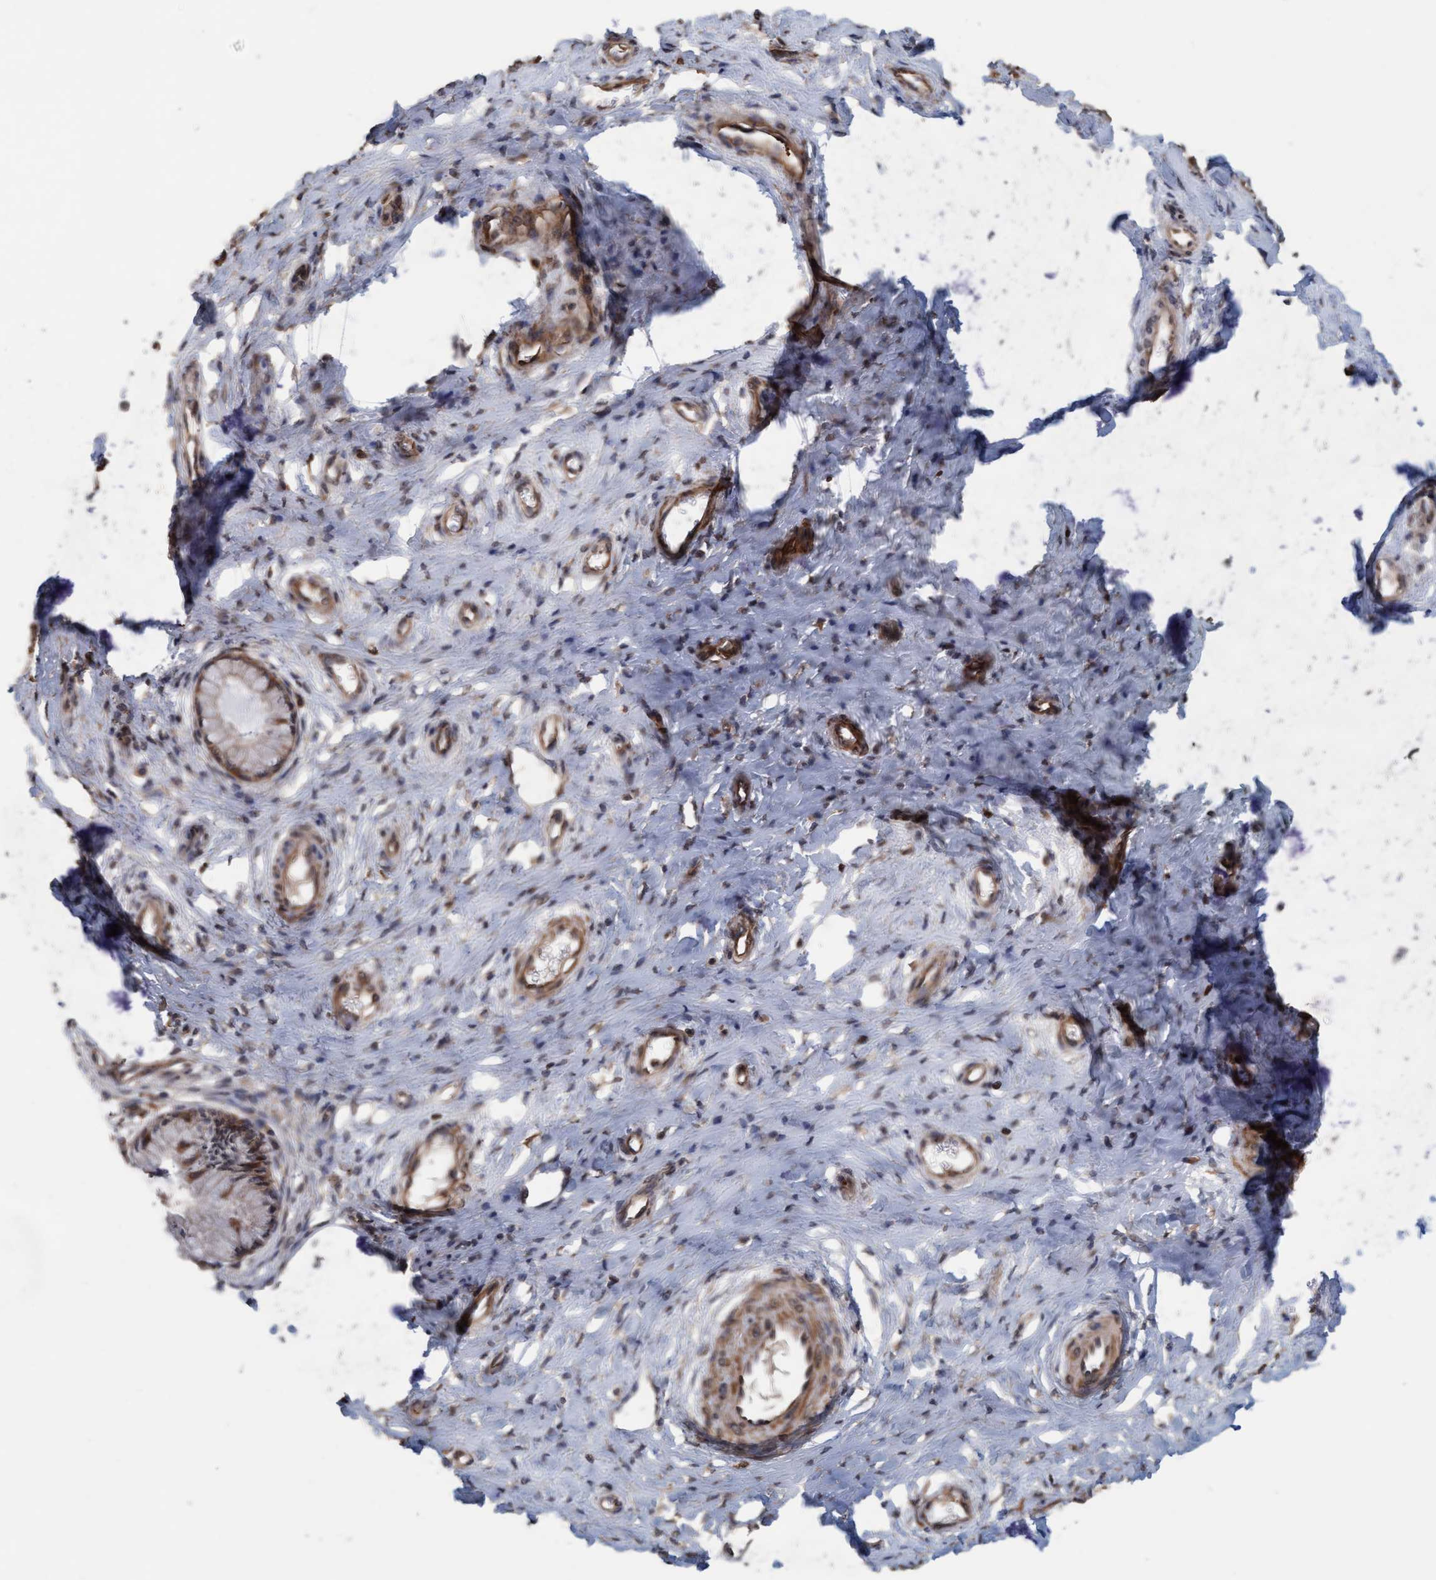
{"staining": {"intensity": "moderate", "quantity": ">75%", "location": "cytoplasmic/membranous"}, "tissue": "cervix", "cell_type": "Glandular cells", "image_type": "normal", "snomed": [{"axis": "morphology", "description": "Normal tissue, NOS"}, {"axis": "topography", "description": "Cervix"}], "caption": "The image demonstrates staining of normal cervix, revealing moderate cytoplasmic/membranous protein expression (brown color) within glandular cells.", "gene": "FXR2", "patient": {"sex": "female", "age": 55}}